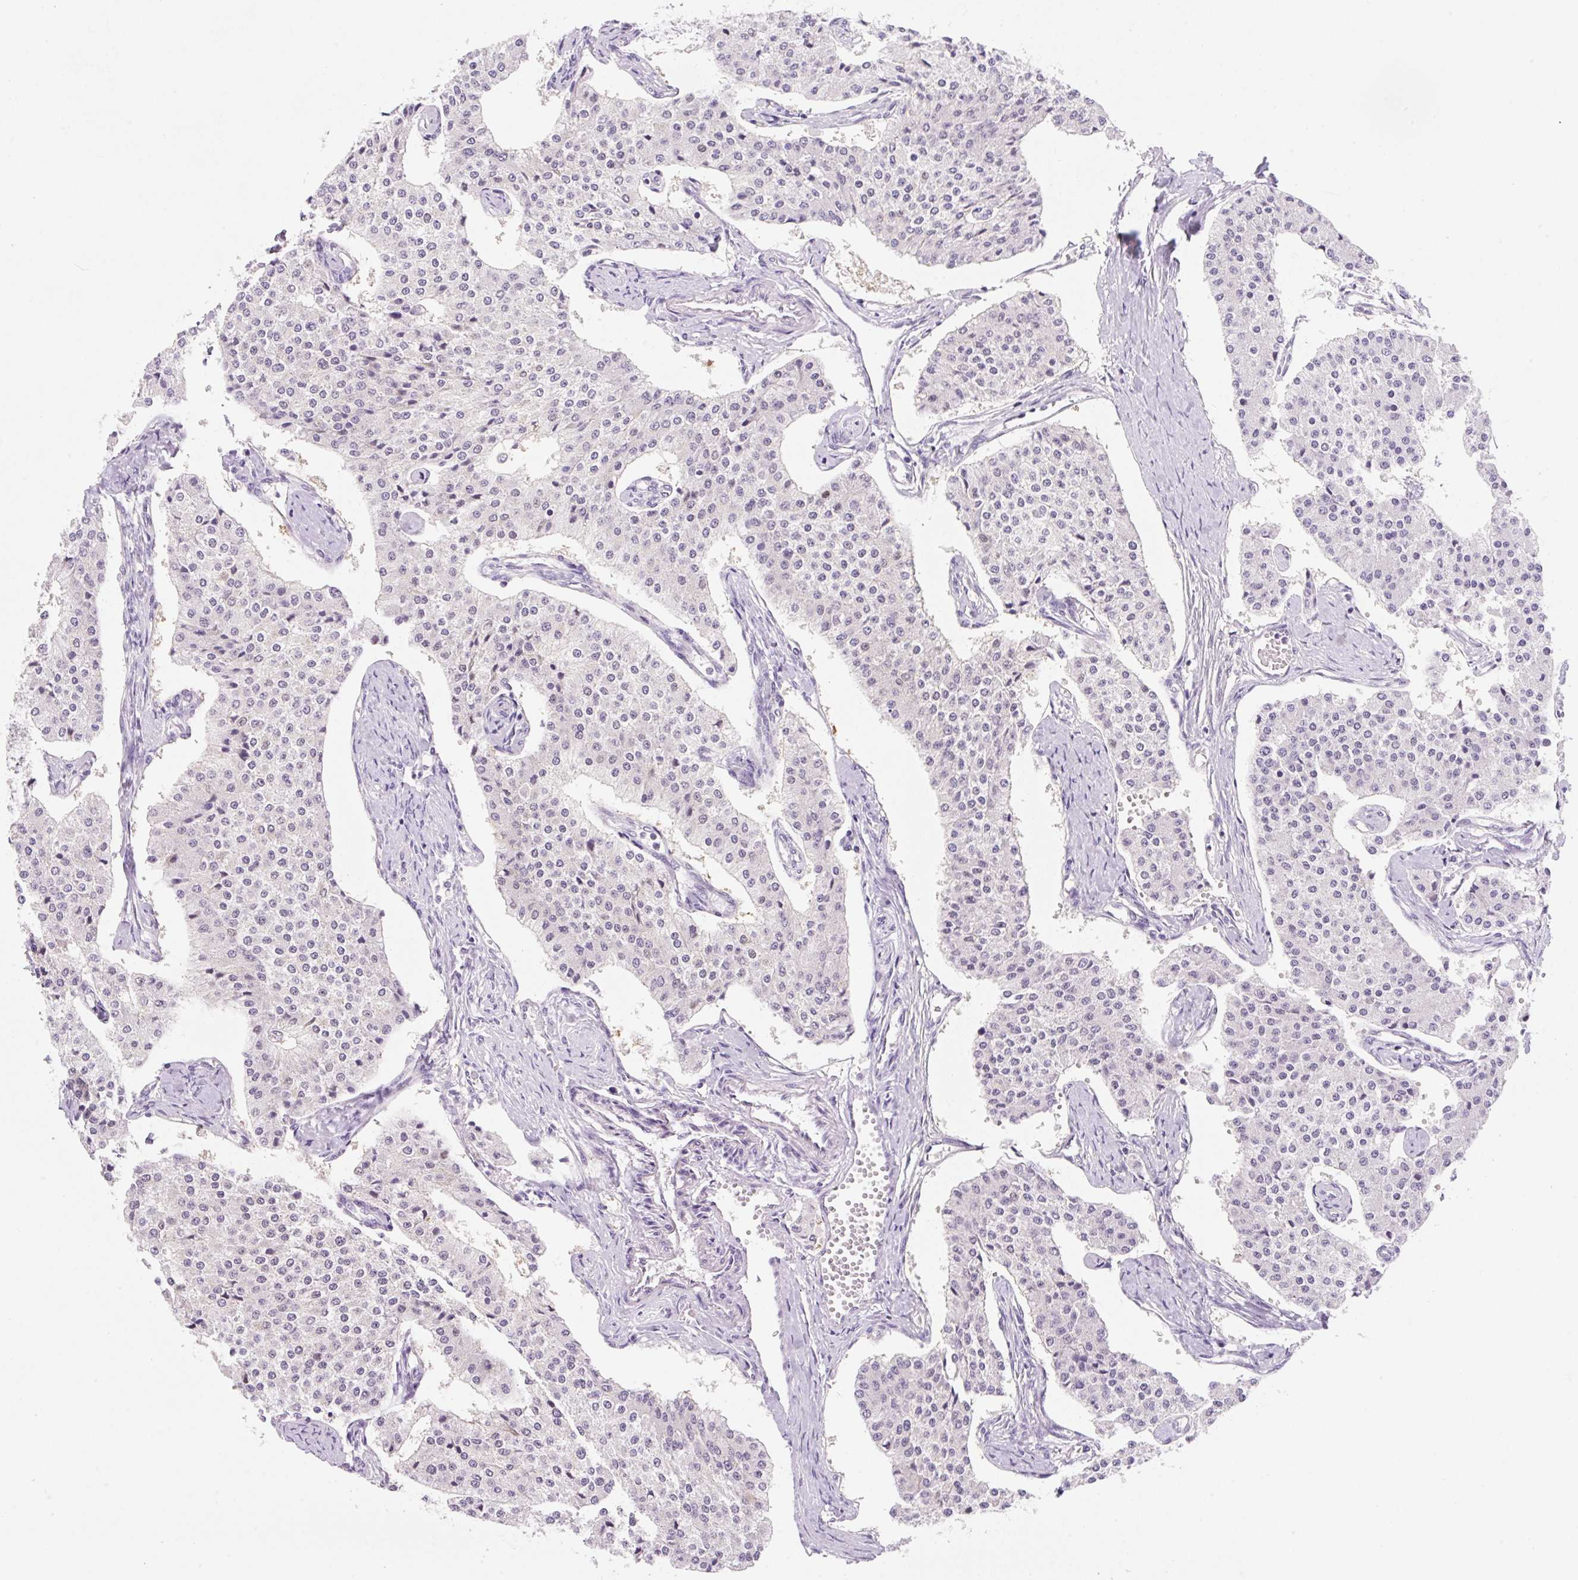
{"staining": {"intensity": "negative", "quantity": "none", "location": "none"}, "tissue": "carcinoid", "cell_type": "Tumor cells", "image_type": "cancer", "snomed": [{"axis": "morphology", "description": "Carcinoid, malignant, NOS"}, {"axis": "topography", "description": "Colon"}], "caption": "A high-resolution histopathology image shows IHC staining of malignant carcinoid, which demonstrates no significant positivity in tumor cells.", "gene": "SYNE3", "patient": {"sex": "female", "age": 52}}